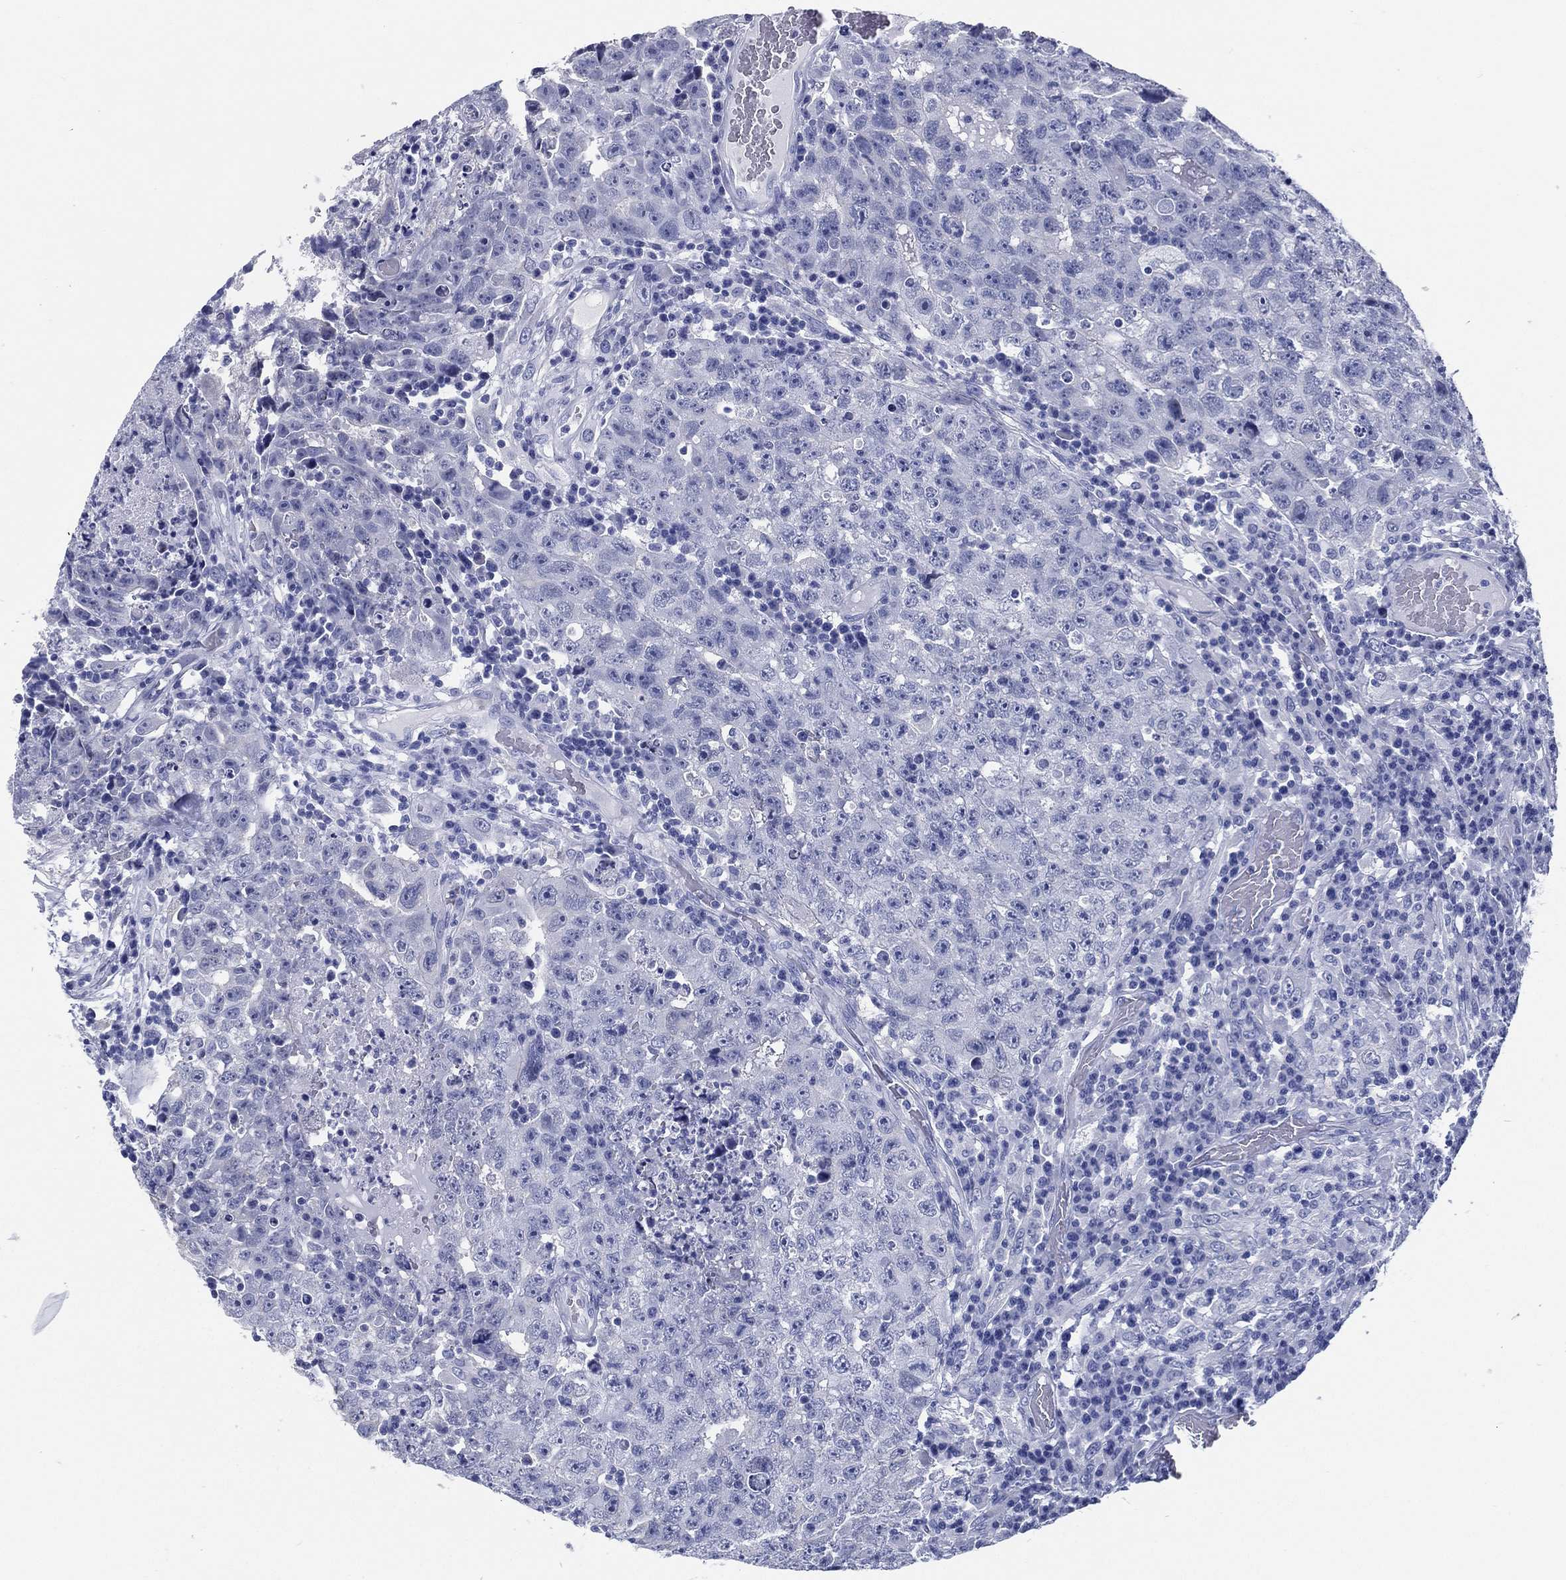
{"staining": {"intensity": "negative", "quantity": "none", "location": "none"}, "tissue": "testis cancer", "cell_type": "Tumor cells", "image_type": "cancer", "snomed": [{"axis": "morphology", "description": "Necrosis, NOS"}, {"axis": "morphology", "description": "Carcinoma, Embryonal, NOS"}, {"axis": "topography", "description": "Testis"}], "caption": "Immunohistochemistry (IHC) of testis cancer (embryonal carcinoma) exhibits no positivity in tumor cells.", "gene": "RSPH4A", "patient": {"sex": "male", "age": 19}}